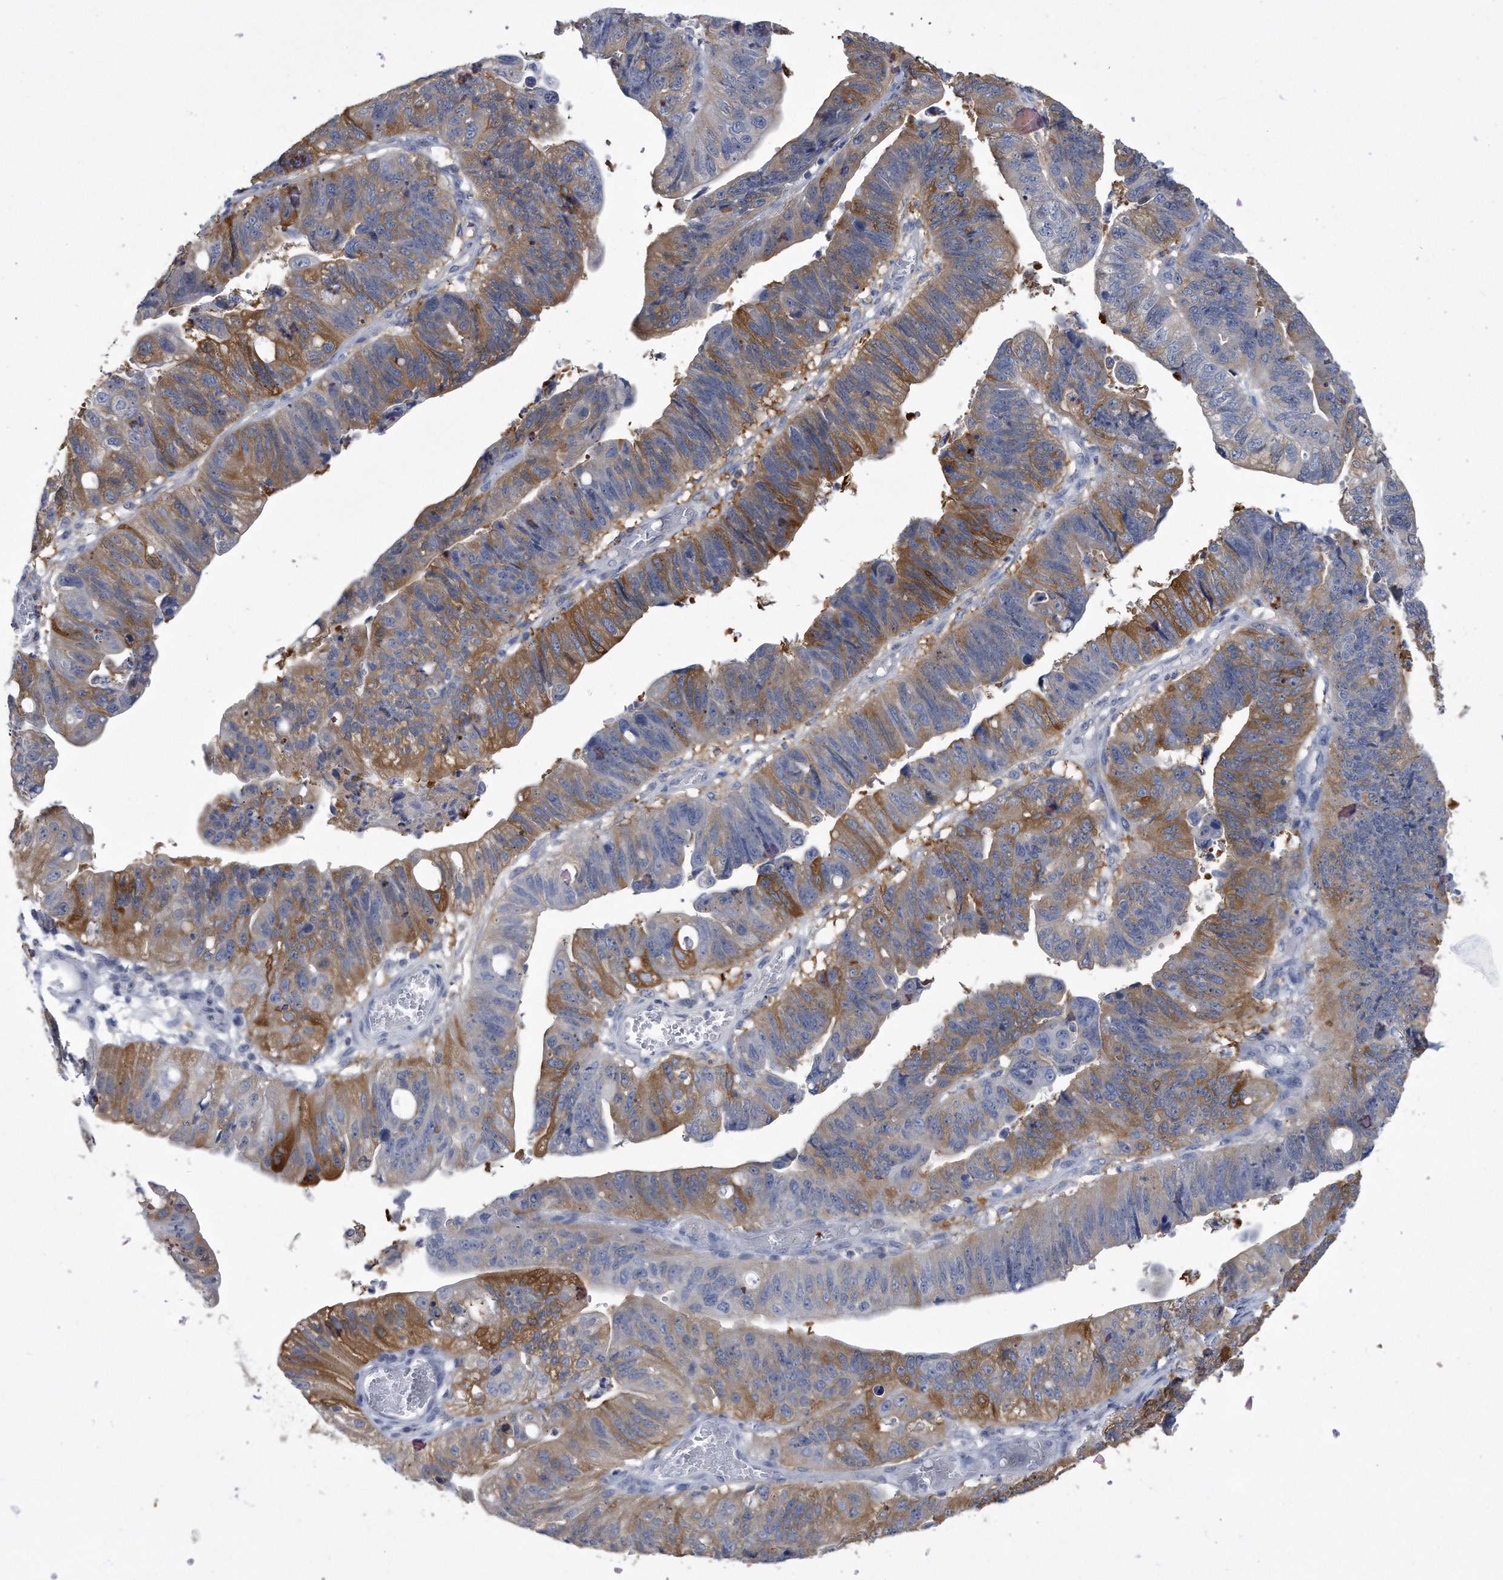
{"staining": {"intensity": "moderate", "quantity": "25%-75%", "location": "cytoplasmic/membranous"}, "tissue": "stomach cancer", "cell_type": "Tumor cells", "image_type": "cancer", "snomed": [{"axis": "morphology", "description": "Adenocarcinoma, NOS"}, {"axis": "topography", "description": "Stomach"}], "caption": "High-magnification brightfield microscopy of stomach cancer stained with DAB (brown) and counterstained with hematoxylin (blue). tumor cells exhibit moderate cytoplasmic/membranous positivity is appreciated in about25%-75% of cells. (Brightfield microscopy of DAB IHC at high magnification).", "gene": "PYGB", "patient": {"sex": "male", "age": 59}}